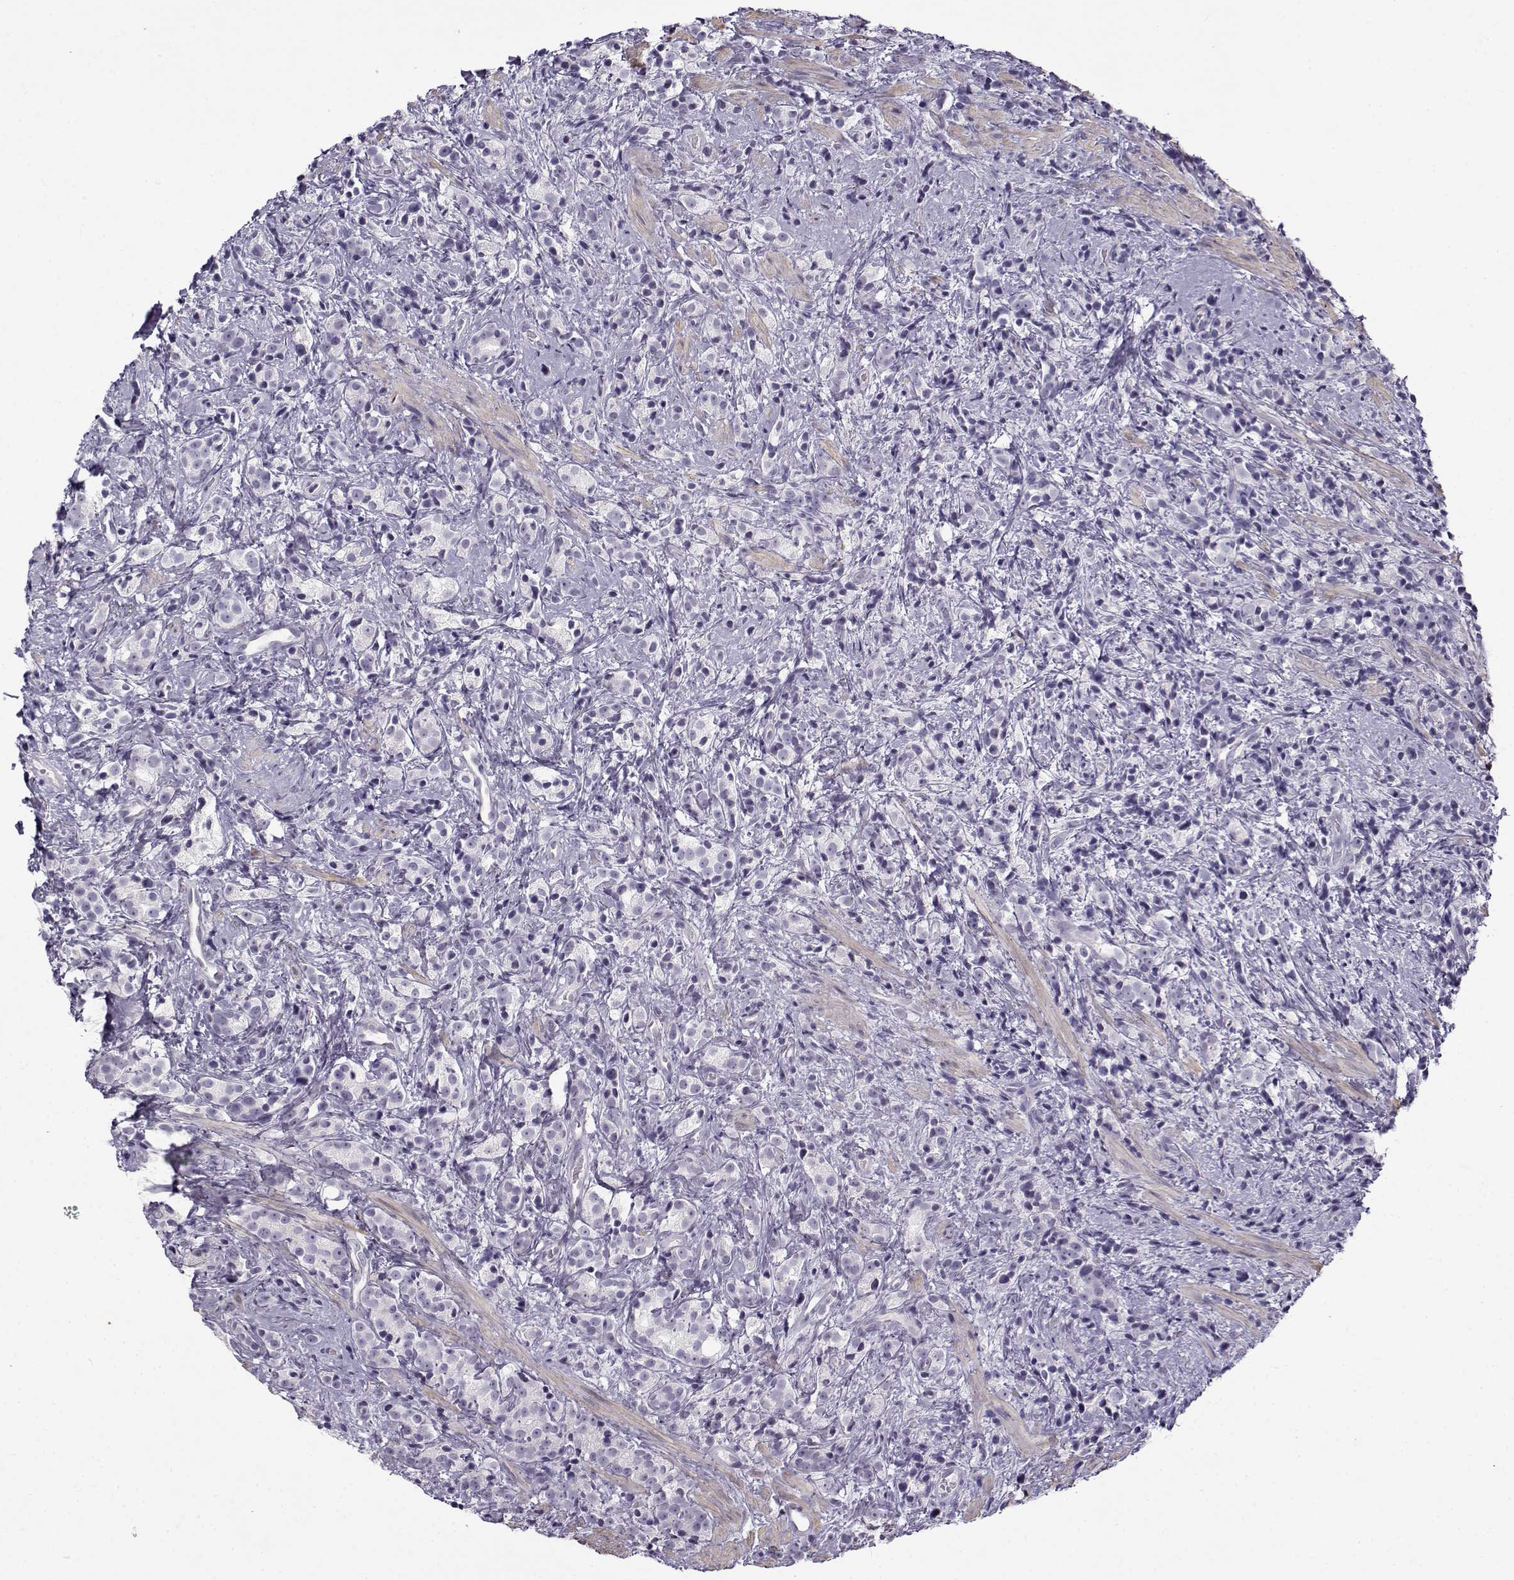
{"staining": {"intensity": "negative", "quantity": "none", "location": "none"}, "tissue": "prostate cancer", "cell_type": "Tumor cells", "image_type": "cancer", "snomed": [{"axis": "morphology", "description": "Adenocarcinoma, High grade"}, {"axis": "topography", "description": "Prostate"}], "caption": "Histopathology image shows no protein expression in tumor cells of prostate cancer tissue. (DAB (3,3'-diaminobenzidine) IHC, high magnification).", "gene": "TEX55", "patient": {"sex": "male", "age": 53}}